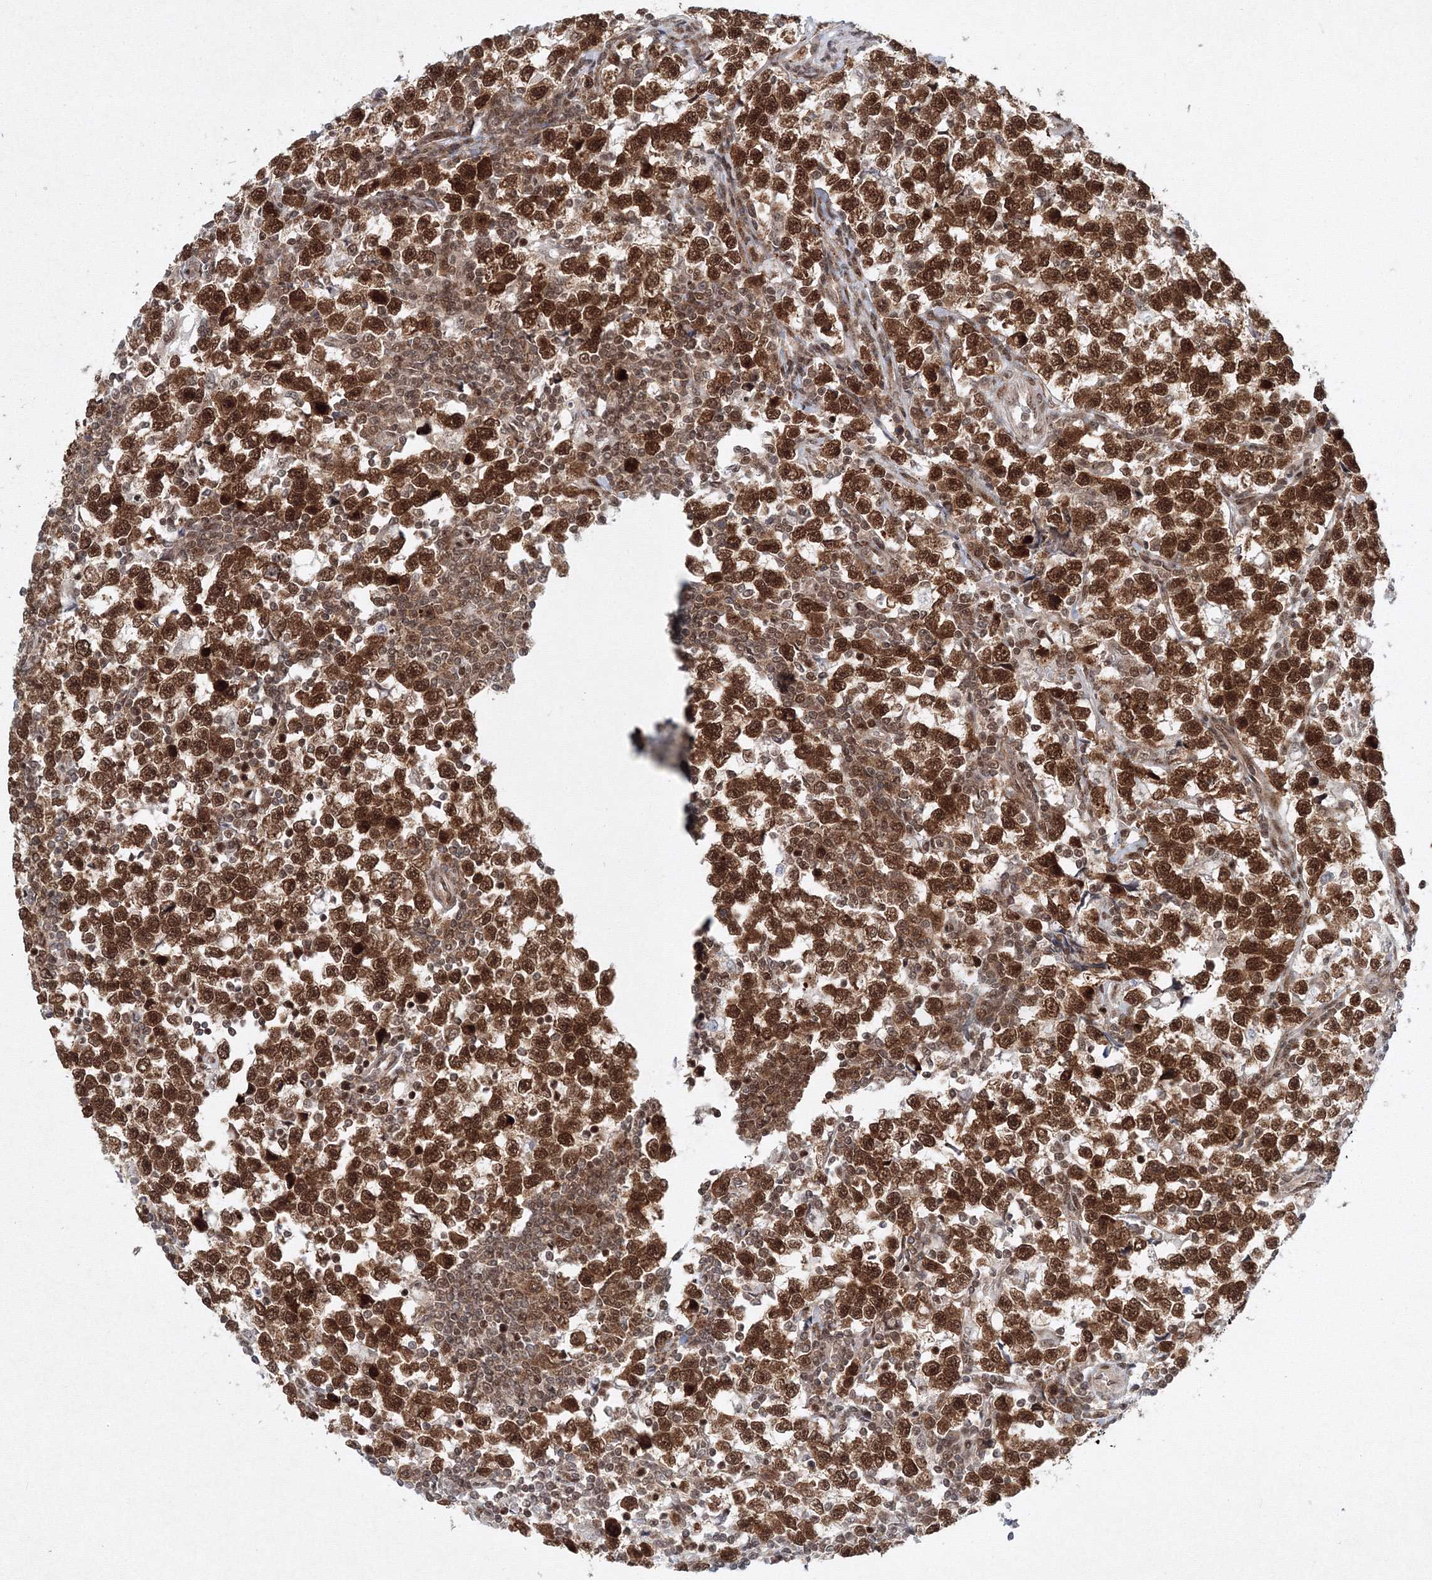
{"staining": {"intensity": "strong", "quantity": ">75%", "location": "nuclear"}, "tissue": "testis cancer", "cell_type": "Tumor cells", "image_type": "cancer", "snomed": [{"axis": "morphology", "description": "Normal tissue, NOS"}, {"axis": "morphology", "description": "Seminoma, NOS"}, {"axis": "topography", "description": "Testis"}], "caption": "This image demonstrates immunohistochemistry (IHC) staining of human seminoma (testis), with high strong nuclear expression in approximately >75% of tumor cells.", "gene": "SNRPC", "patient": {"sex": "male", "age": 43}}